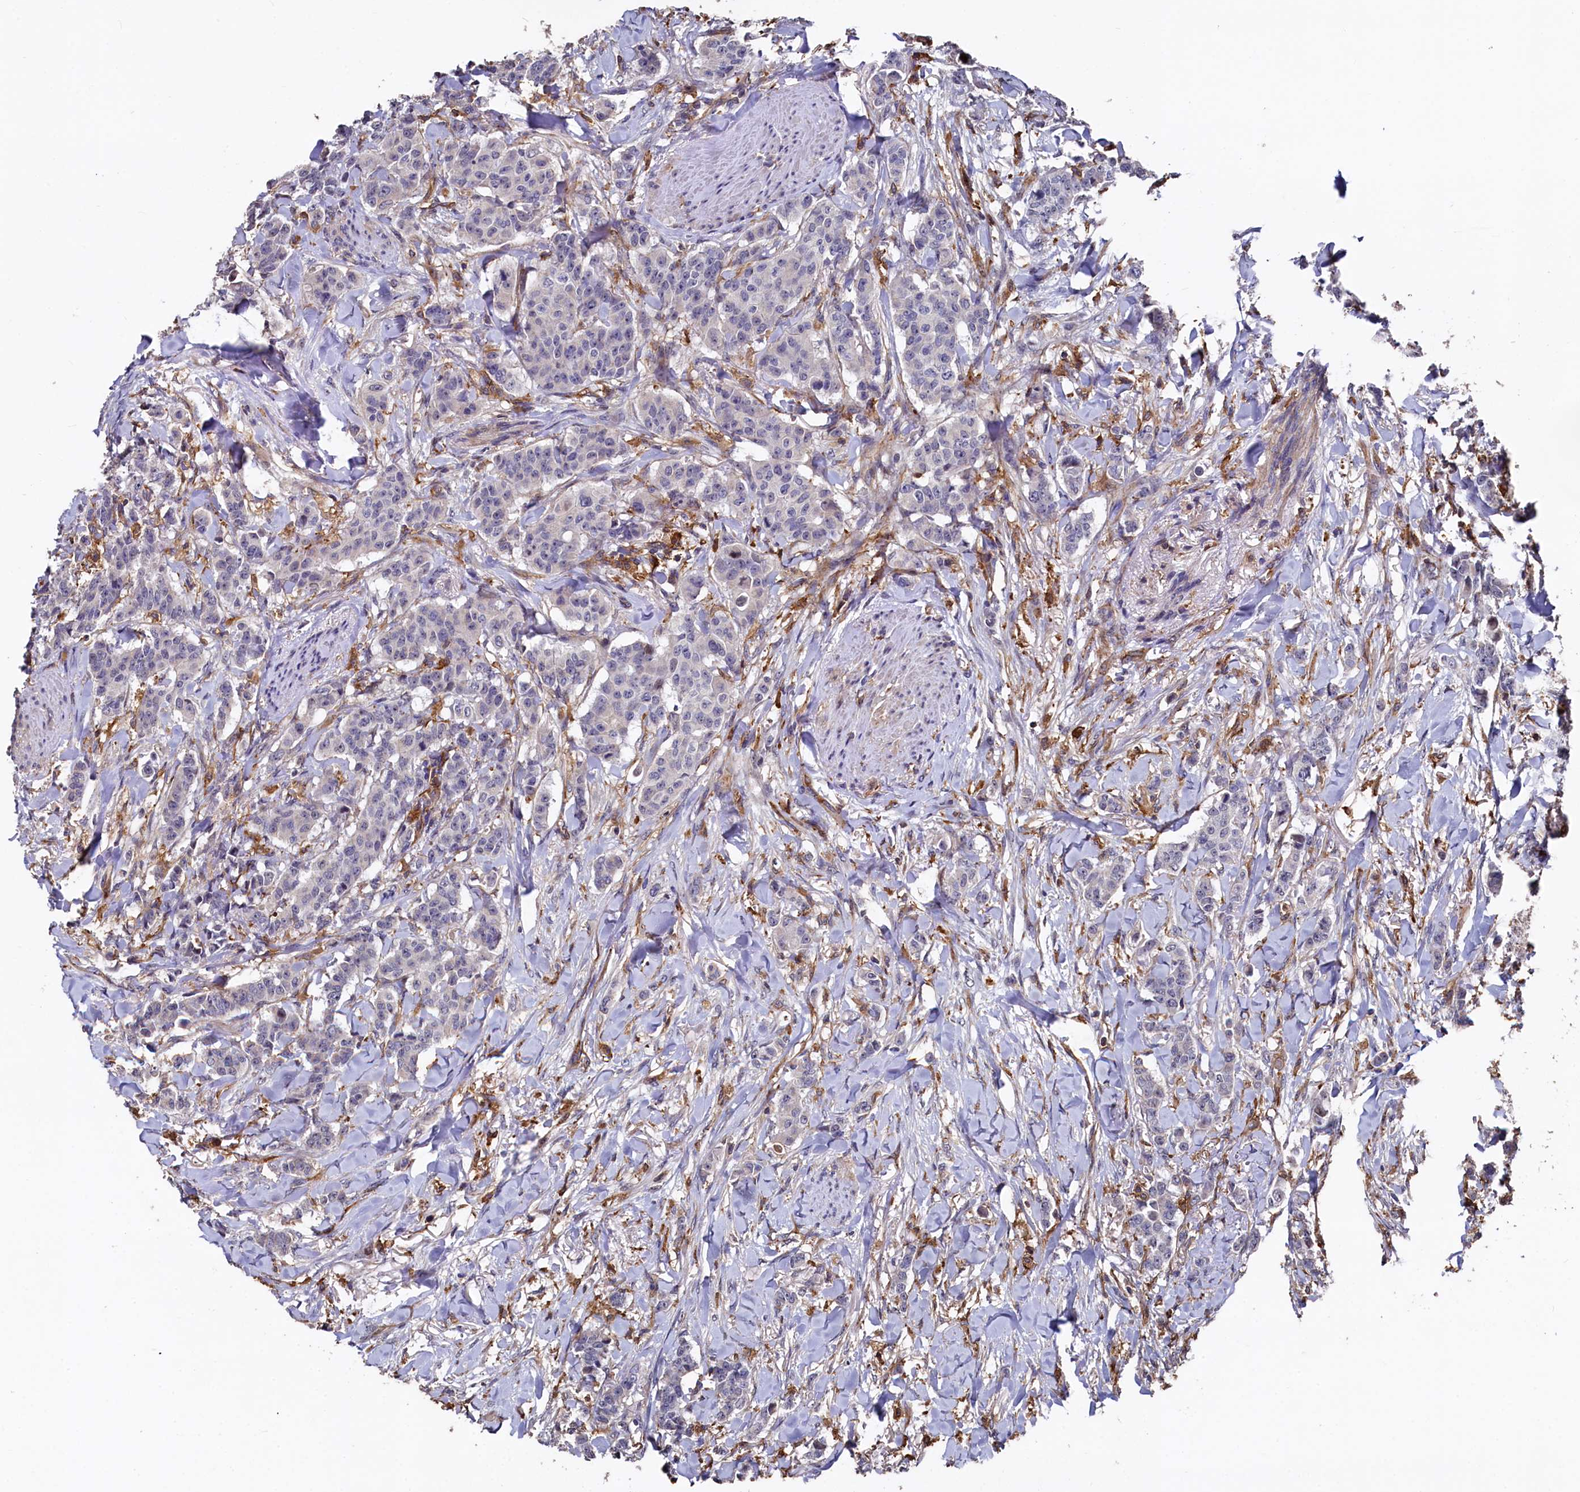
{"staining": {"intensity": "negative", "quantity": "none", "location": "none"}, "tissue": "breast cancer", "cell_type": "Tumor cells", "image_type": "cancer", "snomed": [{"axis": "morphology", "description": "Duct carcinoma"}, {"axis": "topography", "description": "Breast"}], "caption": "Human breast cancer (invasive ductal carcinoma) stained for a protein using IHC exhibits no positivity in tumor cells.", "gene": "PLEKHO2", "patient": {"sex": "female", "age": 40}}